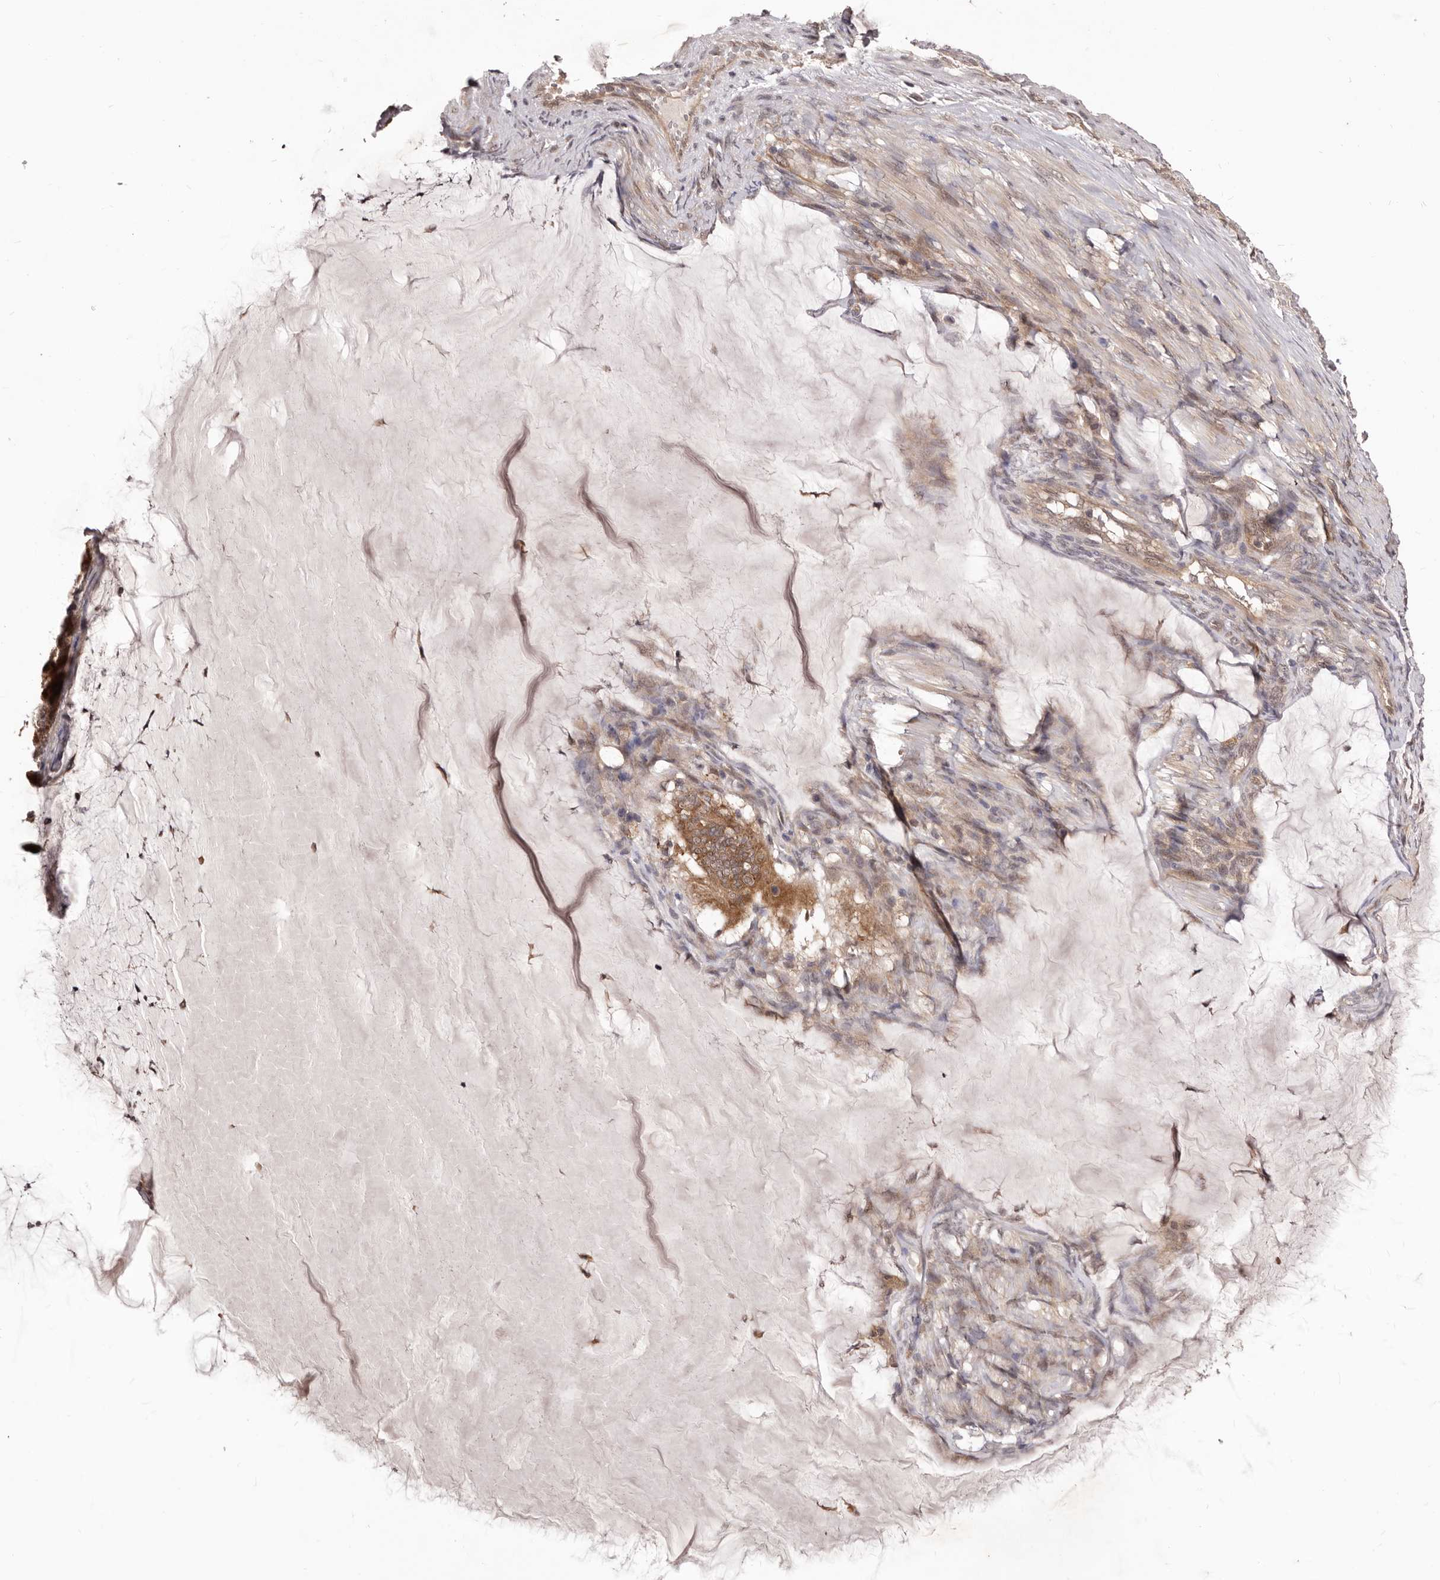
{"staining": {"intensity": "moderate", "quantity": ">75%", "location": "cytoplasmic/membranous"}, "tissue": "ovarian cancer", "cell_type": "Tumor cells", "image_type": "cancer", "snomed": [{"axis": "morphology", "description": "Cystadenocarcinoma, mucinous, NOS"}, {"axis": "topography", "description": "Ovary"}], "caption": "This histopathology image demonstrates ovarian cancer (mucinous cystadenocarcinoma) stained with IHC to label a protein in brown. The cytoplasmic/membranous of tumor cells show moderate positivity for the protein. Nuclei are counter-stained blue.", "gene": "MDP1", "patient": {"sex": "female", "age": 61}}